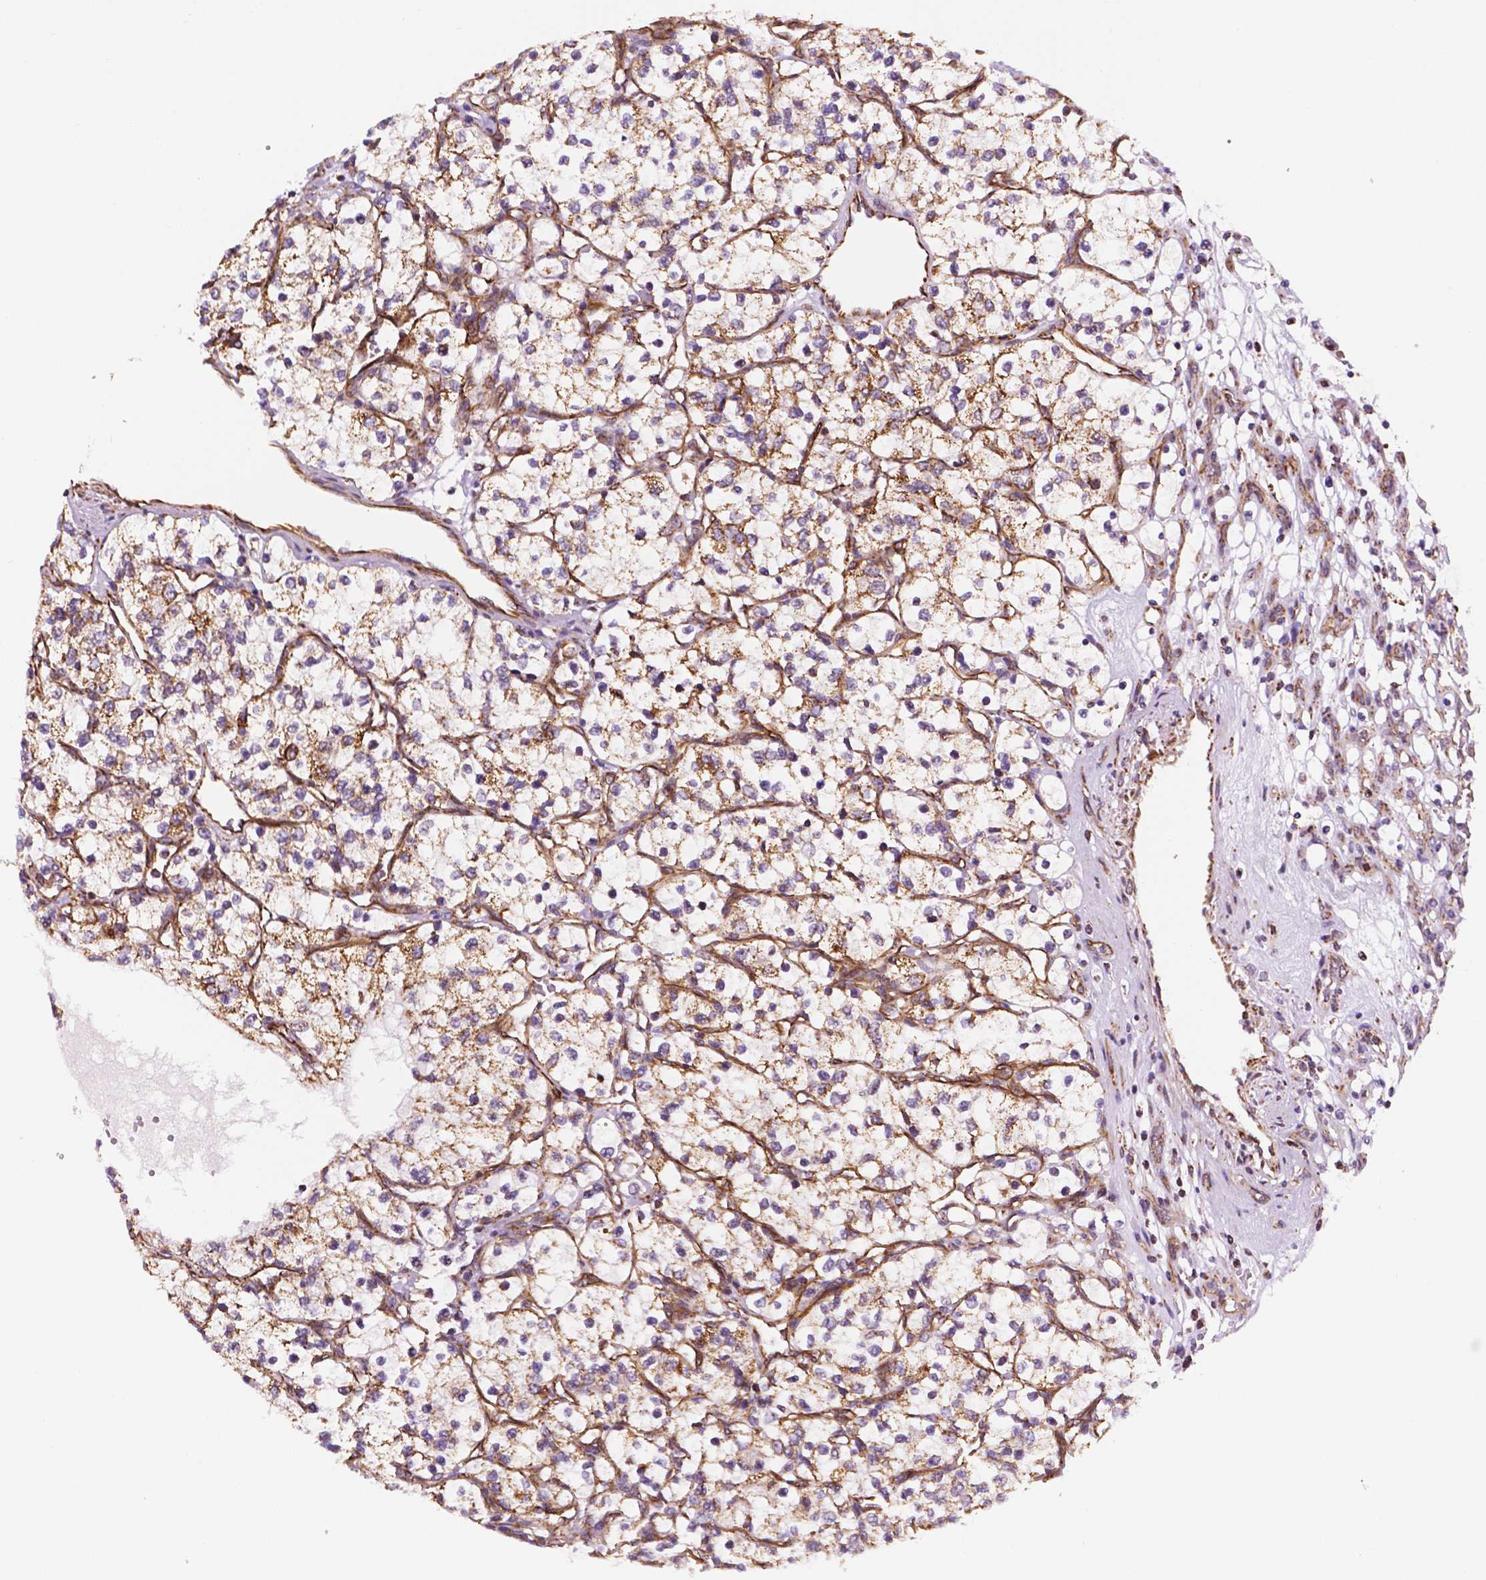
{"staining": {"intensity": "moderate", "quantity": ">75%", "location": "cytoplasmic/membranous"}, "tissue": "renal cancer", "cell_type": "Tumor cells", "image_type": "cancer", "snomed": [{"axis": "morphology", "description": "Adenocarcinoma, NOS"}, {"axis": "topography", "description": "Kidney"}], "caption": "Tumor cells exhibit moderate cytoplasmic/membranous staining in about >75% of cells in renal cancer. (IHC, brightfield microscopy, high magnification).", "gene": "GEMIN4", "patient": {"sex": "female", "age": 69}}